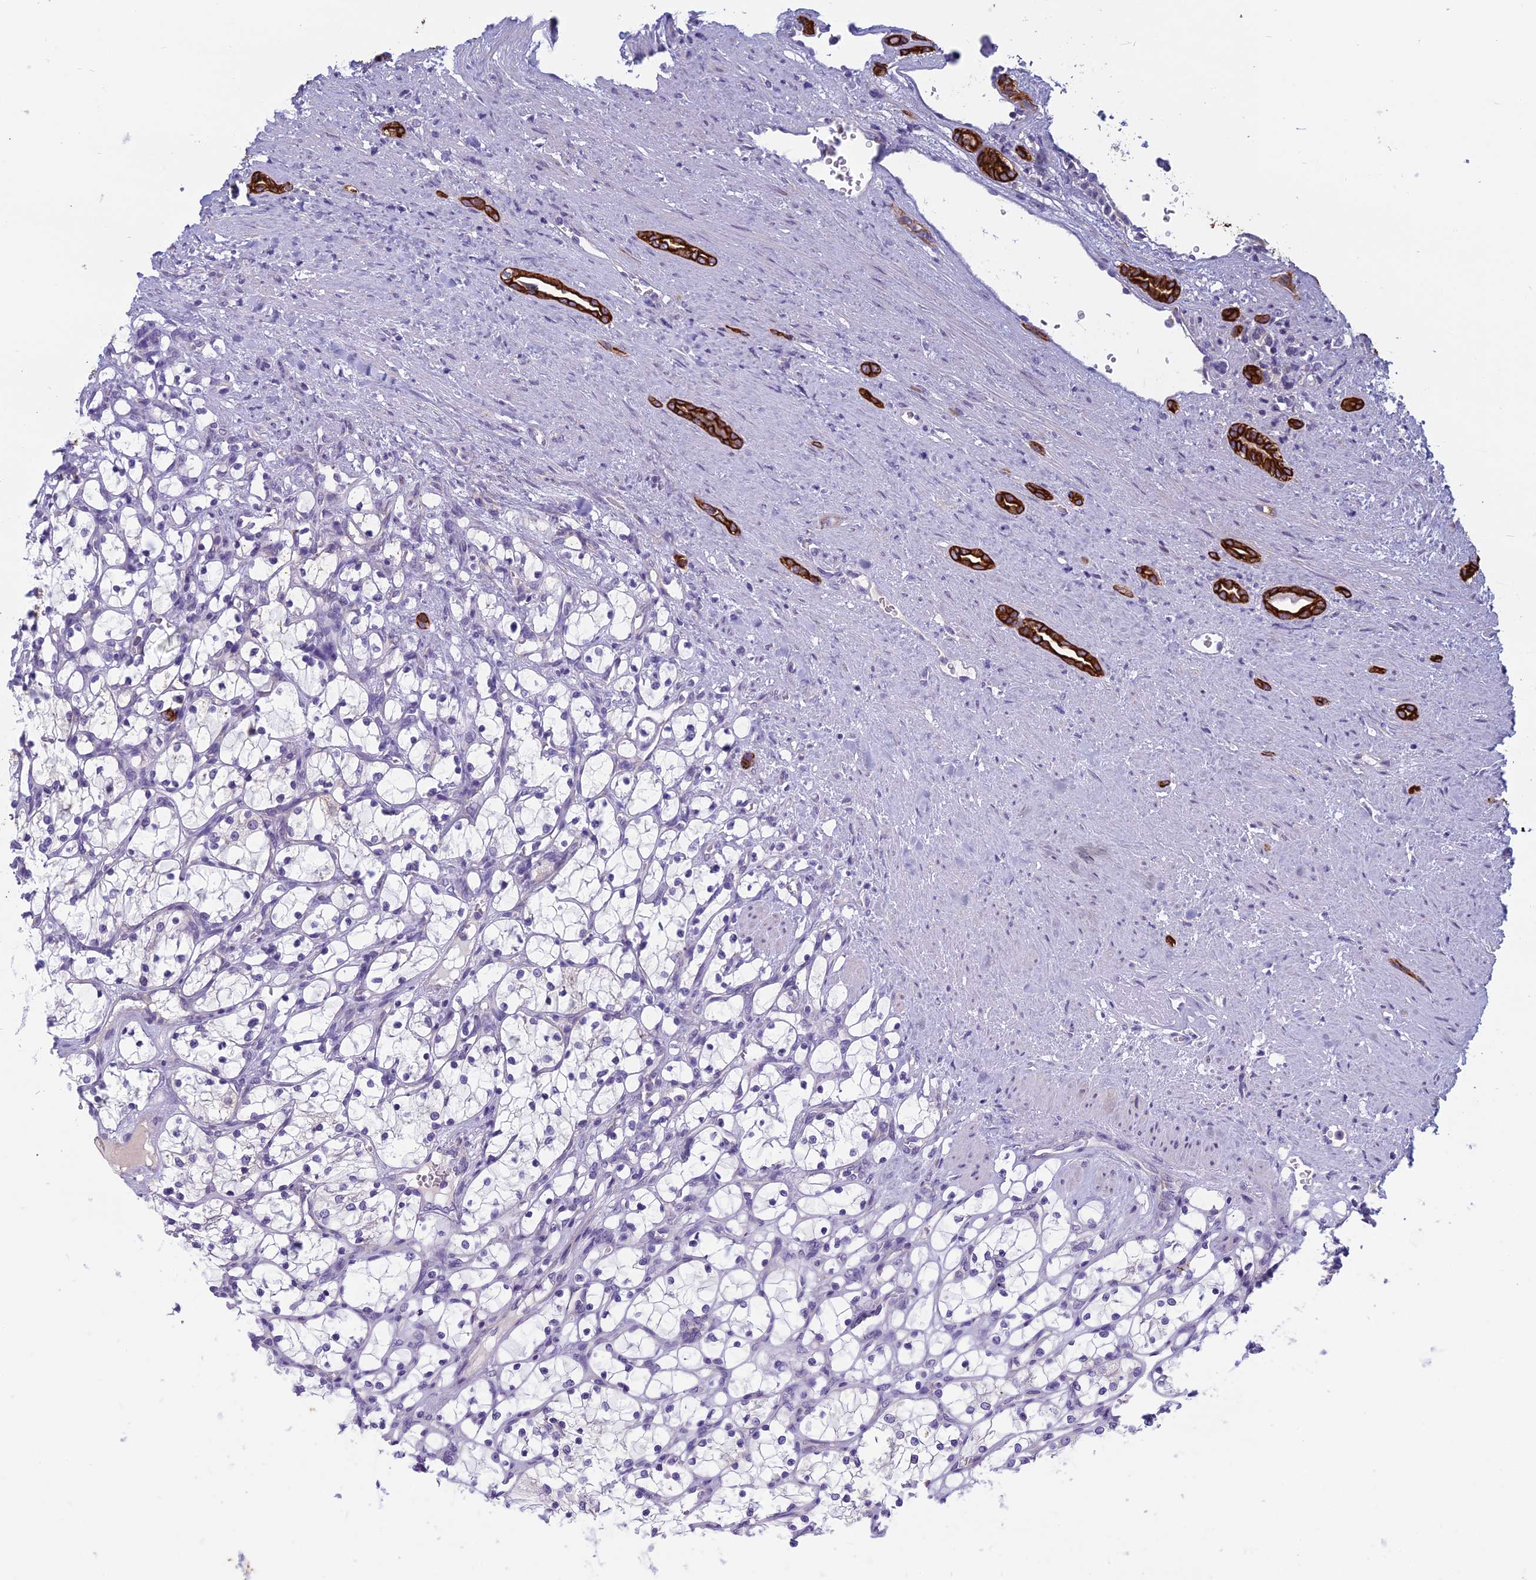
{"staining": {"intensity": "negative", "quantity": "none", "location": "none"}, "tissue": "renal cancer", "cell_type": "Tumor cells", "image_type": "cancer", "snomed": [{"axis": "morphology", "description": "Adenocarcinoma, NOS"}, {"axis": "topography", "description": "Kidney"}], "caption": "Renal cancer was stained to show a protein in brown. There is no significant expression in tumor cells.", "gene": "RBM41", "patient": {"sex": "female", "age": 69}}